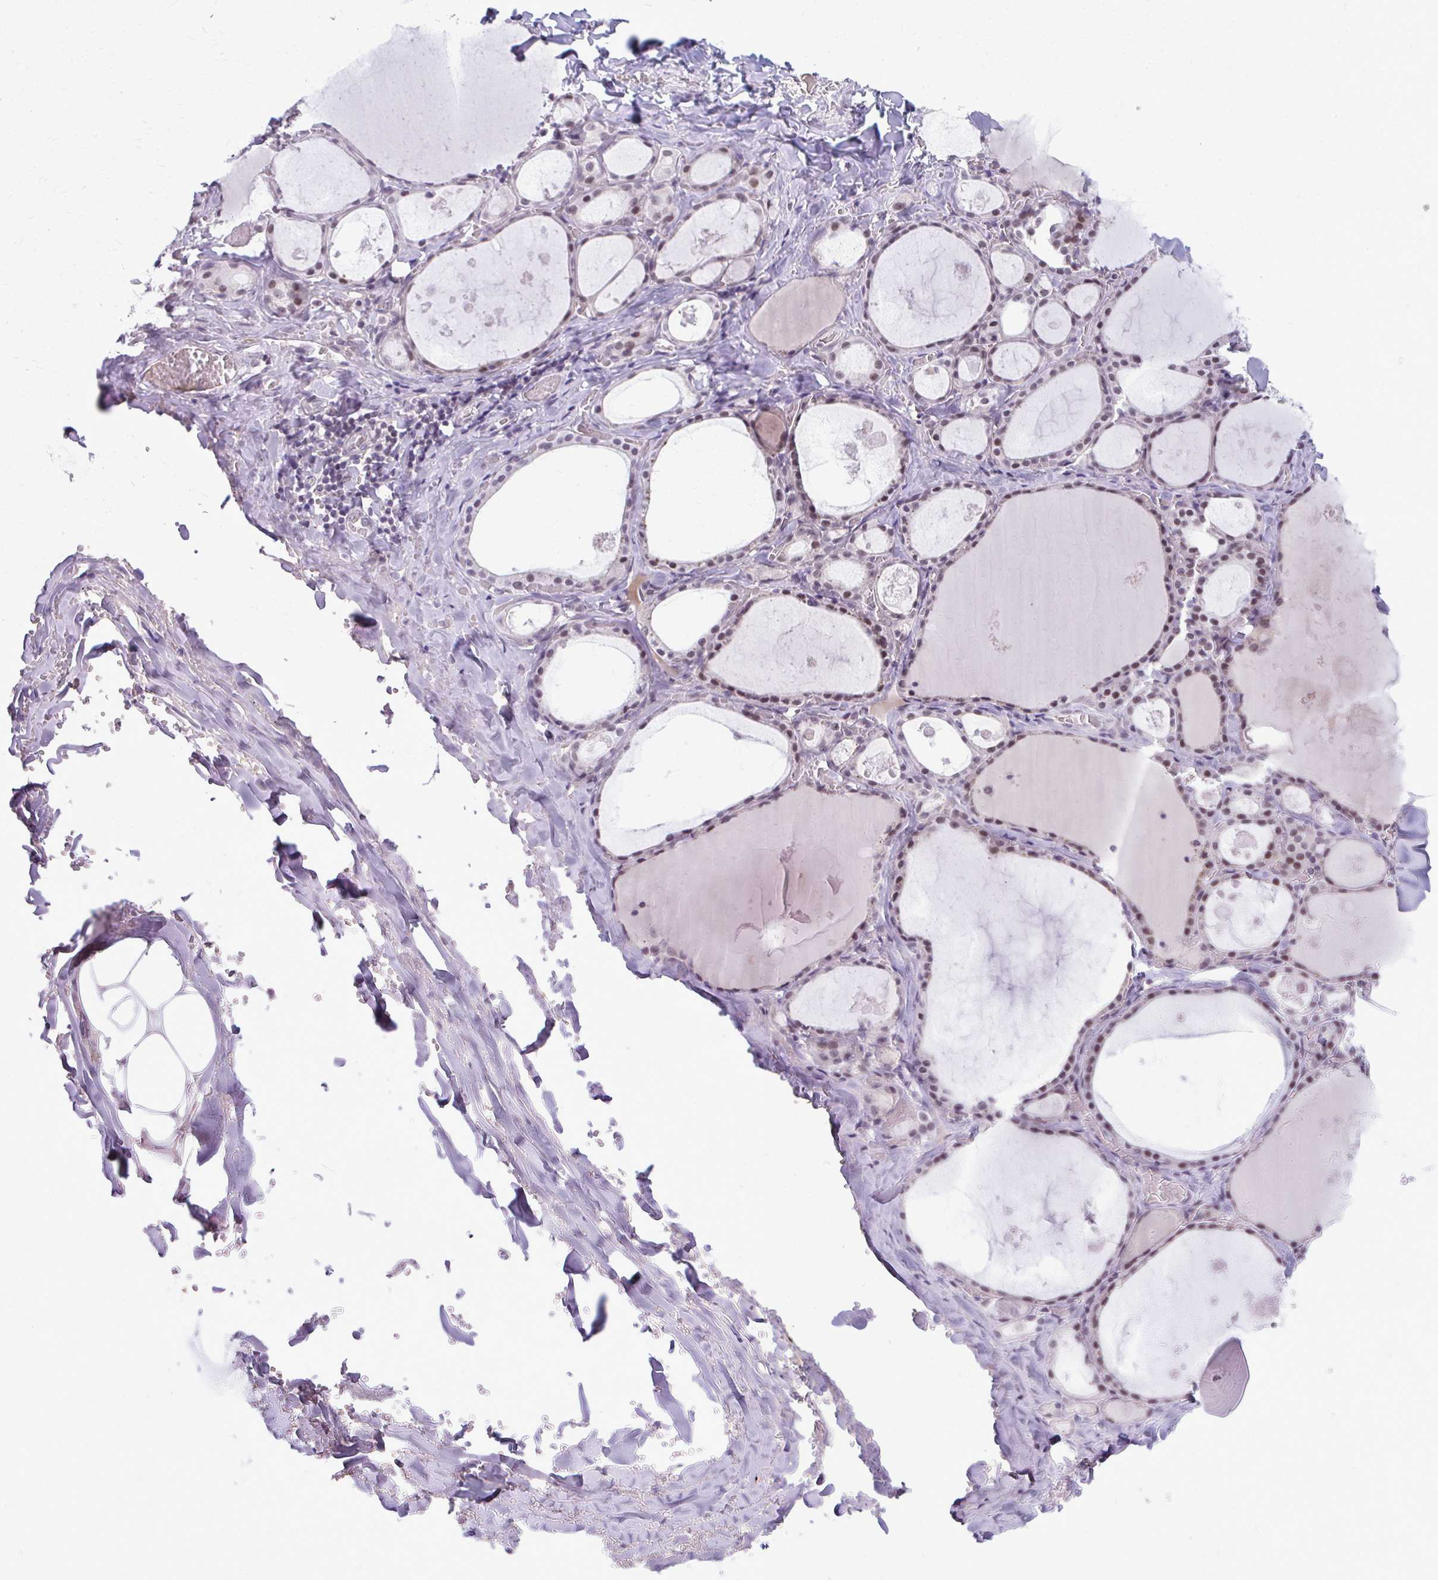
{"staining": {"intensity": "weak", "quantity": "25%-75%", "location": "nuclear"}, "tissue": "thyroid gland", "cell_type": "Glandular cells", "image_type": "normal", "snomed": [{"axis": "morphology", "description": "Normal tissue, NOS"}, {"axis": "topography", "description": "Thyroid gland"}], "caption": "Immunohistochemistry (IHC) image of unremarkable thyroid gland: thyroid gland stained using IHC demonstrates low levels of weak protein expression localized specifically in the nuclear of glandular cells, appearing as a nuclear brown color.", "gene": "MAF1", "patient": {"sex": "male", "age": 56}}